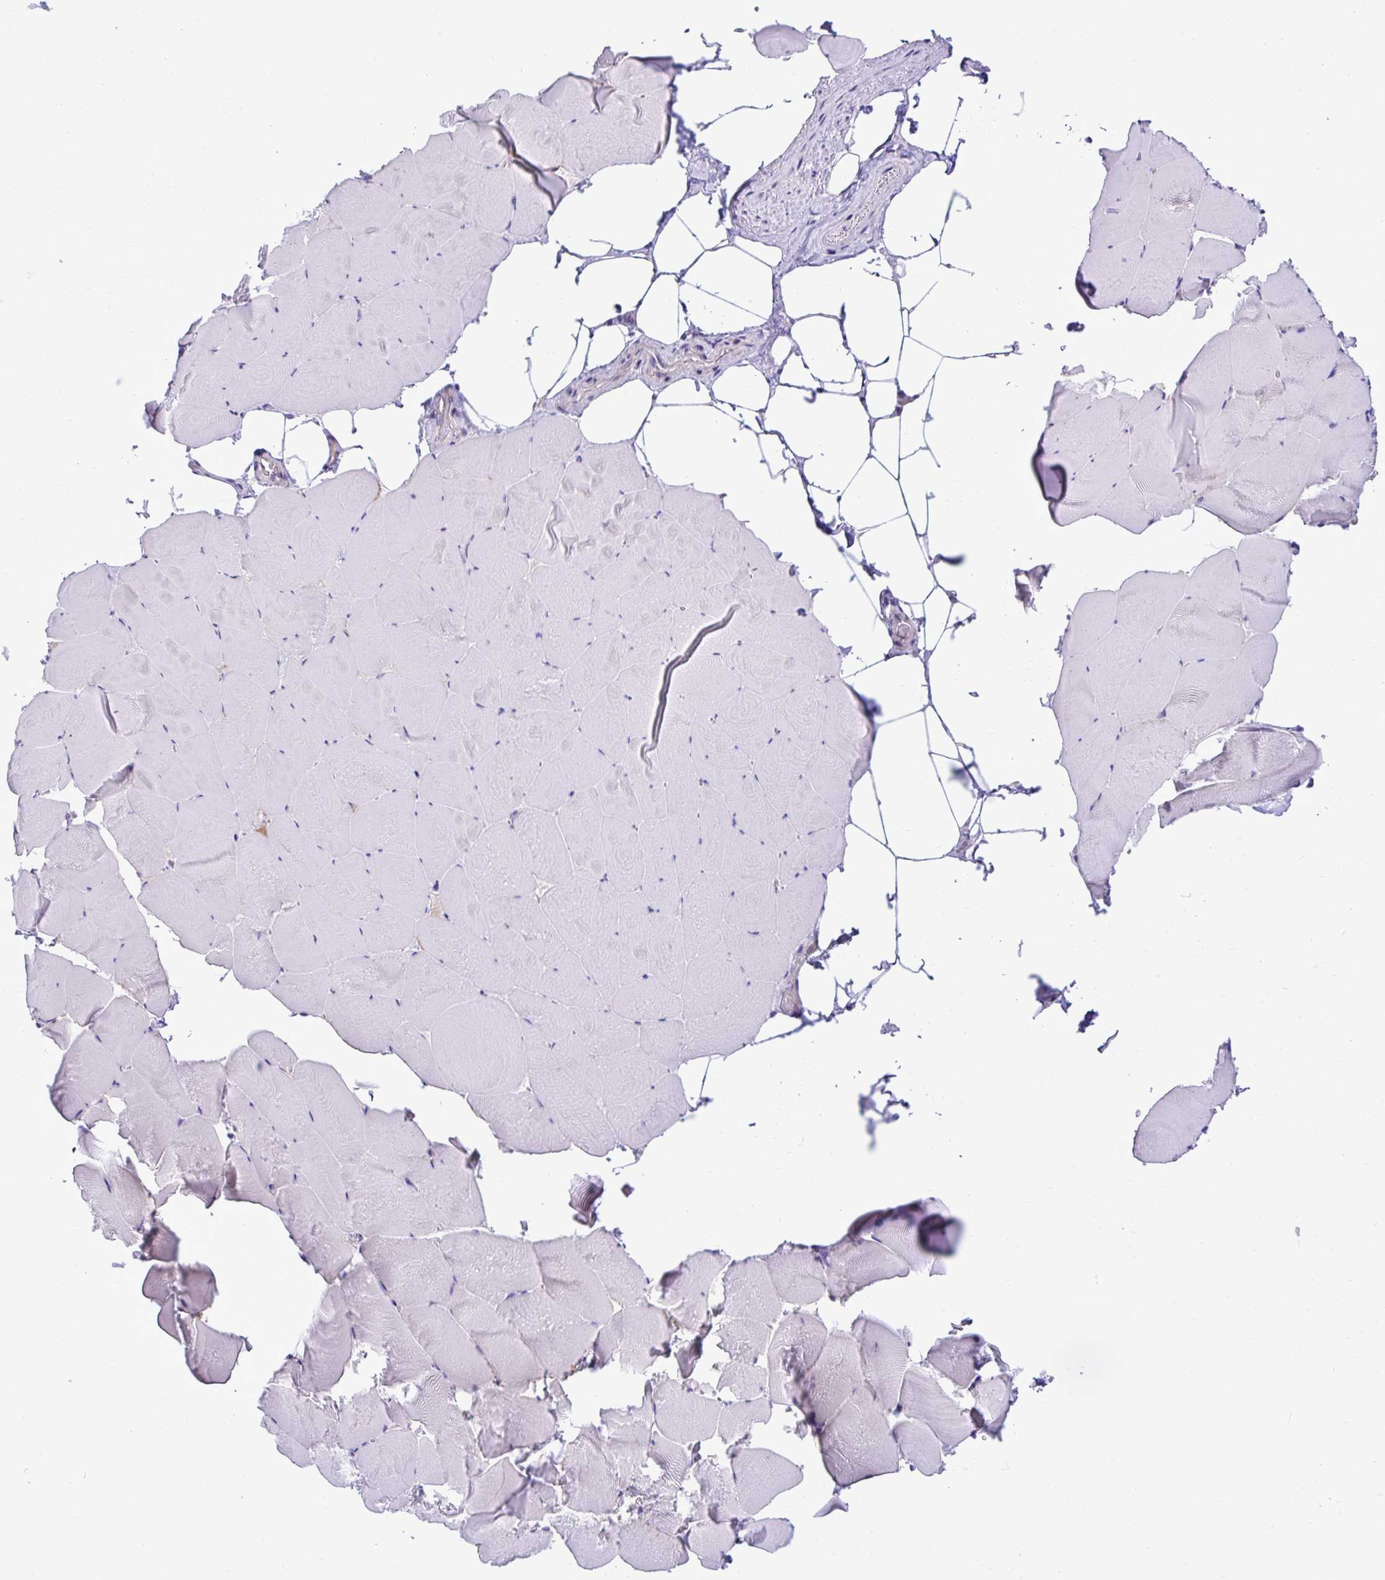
{"staining": {"intensity": "negative", "quantity": "none", "location": "none"}, "tissue": "skeletal muscle", "cell_type": "Myocytes", "image_type": "normal", "snomed": [{"axis": "morphology", "description": "Normal tissue, NOS"}, {"axis": "topography", "description": "Skeletal muscle"}], "caption": "Myocytes are negative for brown protein staining in unremarkable skeletal muscle. (Brightfield microscopy of DAB (3,3'-diaminobenzidine) immunohistochemistry at high magnification).", "gene": "RPL7", "patient": {"sex": "female", "age": 64}}